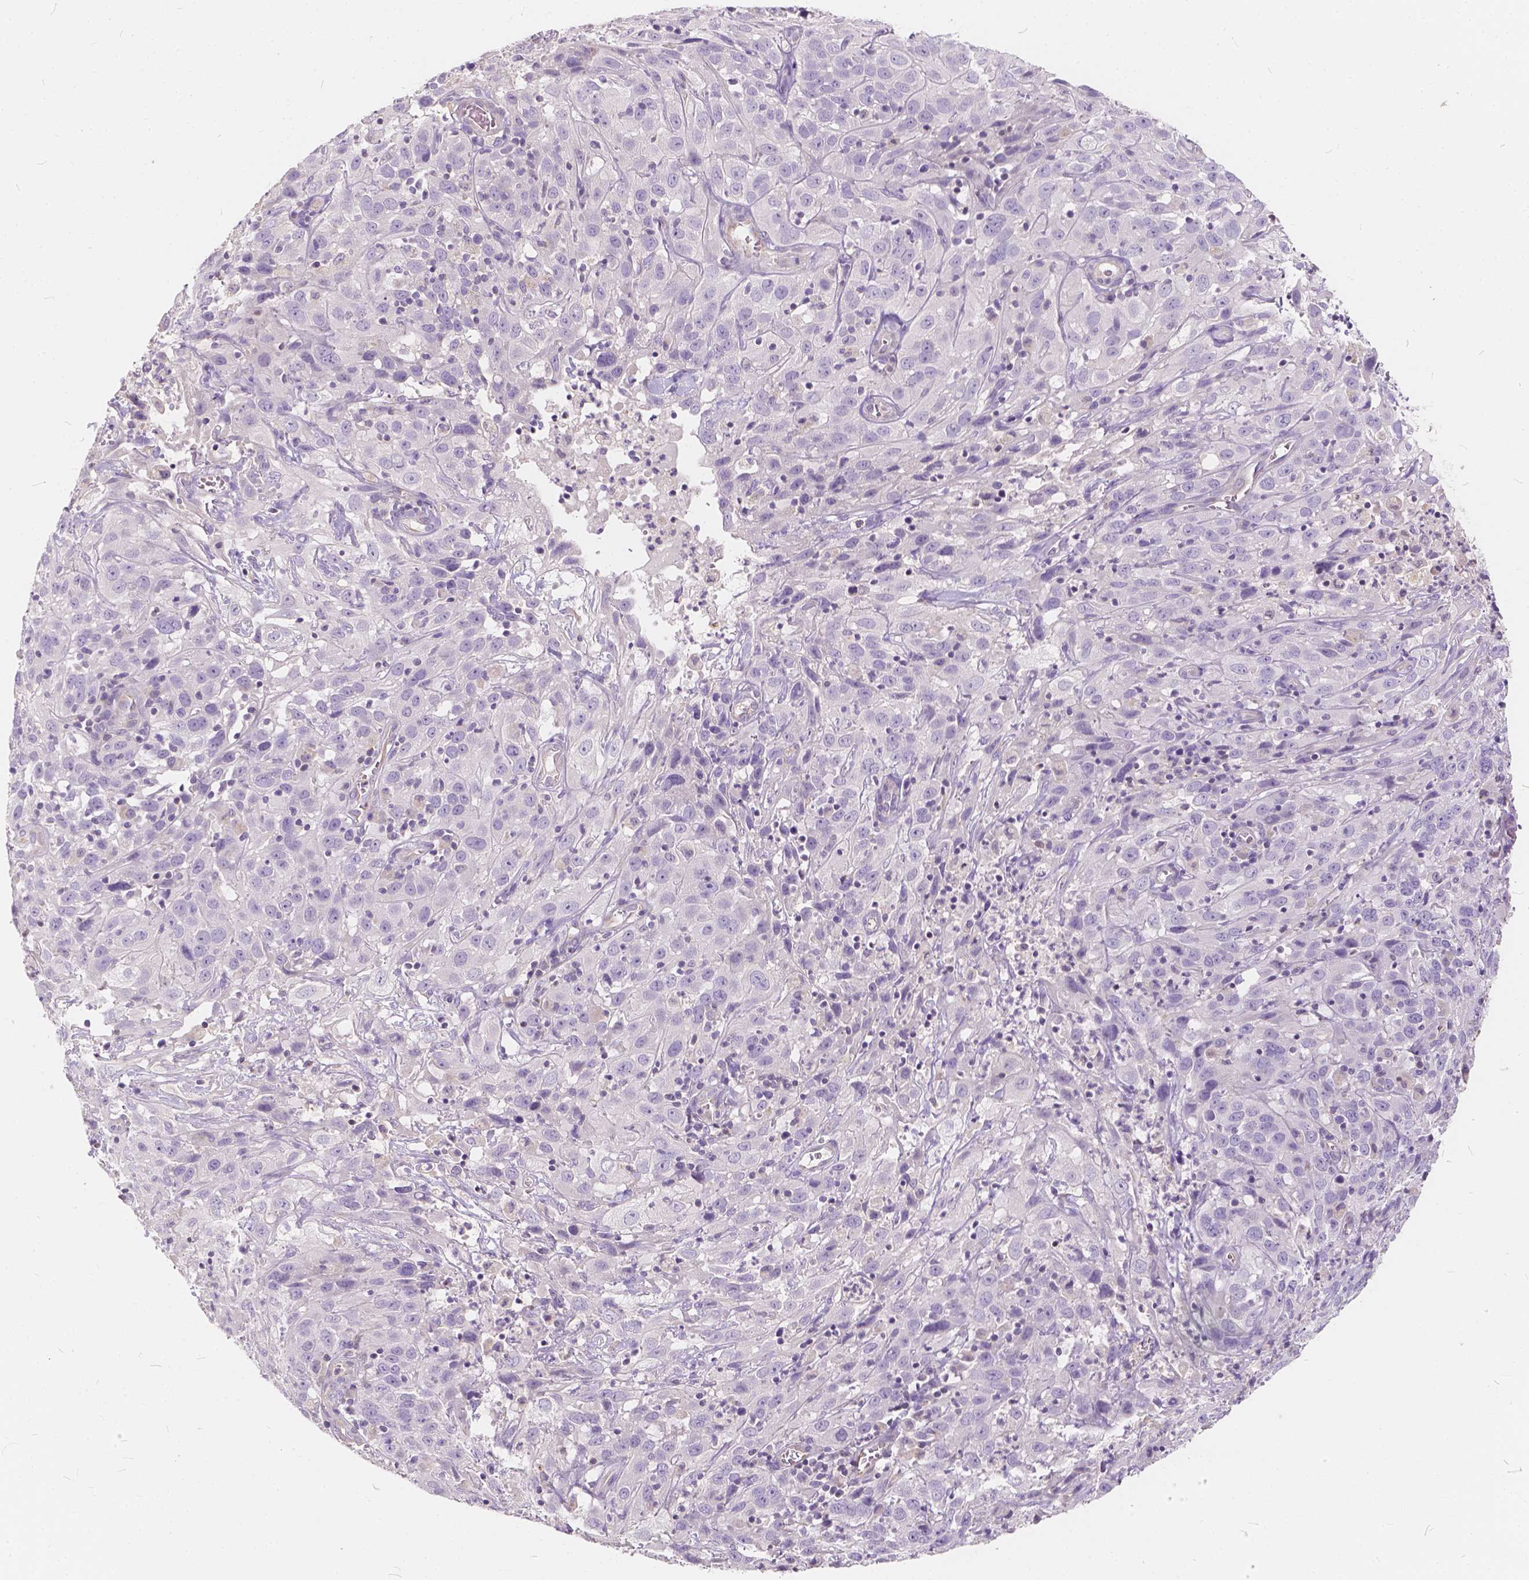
{"staining": {"intensity": "negative", "quantity": "none", "location": "none"}, "tissue": "cervical cancer", "cell_type": "Tumor cells", "image_type": "cancer", "snomed": [{"axis": "morphology", "description": "Squamous cell carcinoma, NOS"}, {"axis": "topography", "description": "Cervix"}], "caption": "Photomicrograph shows no protein positivity in tumor cells of cervical cancer tissue.", "gene": "KIAA0513", "patient": {"sex": "female", "age": 32}}